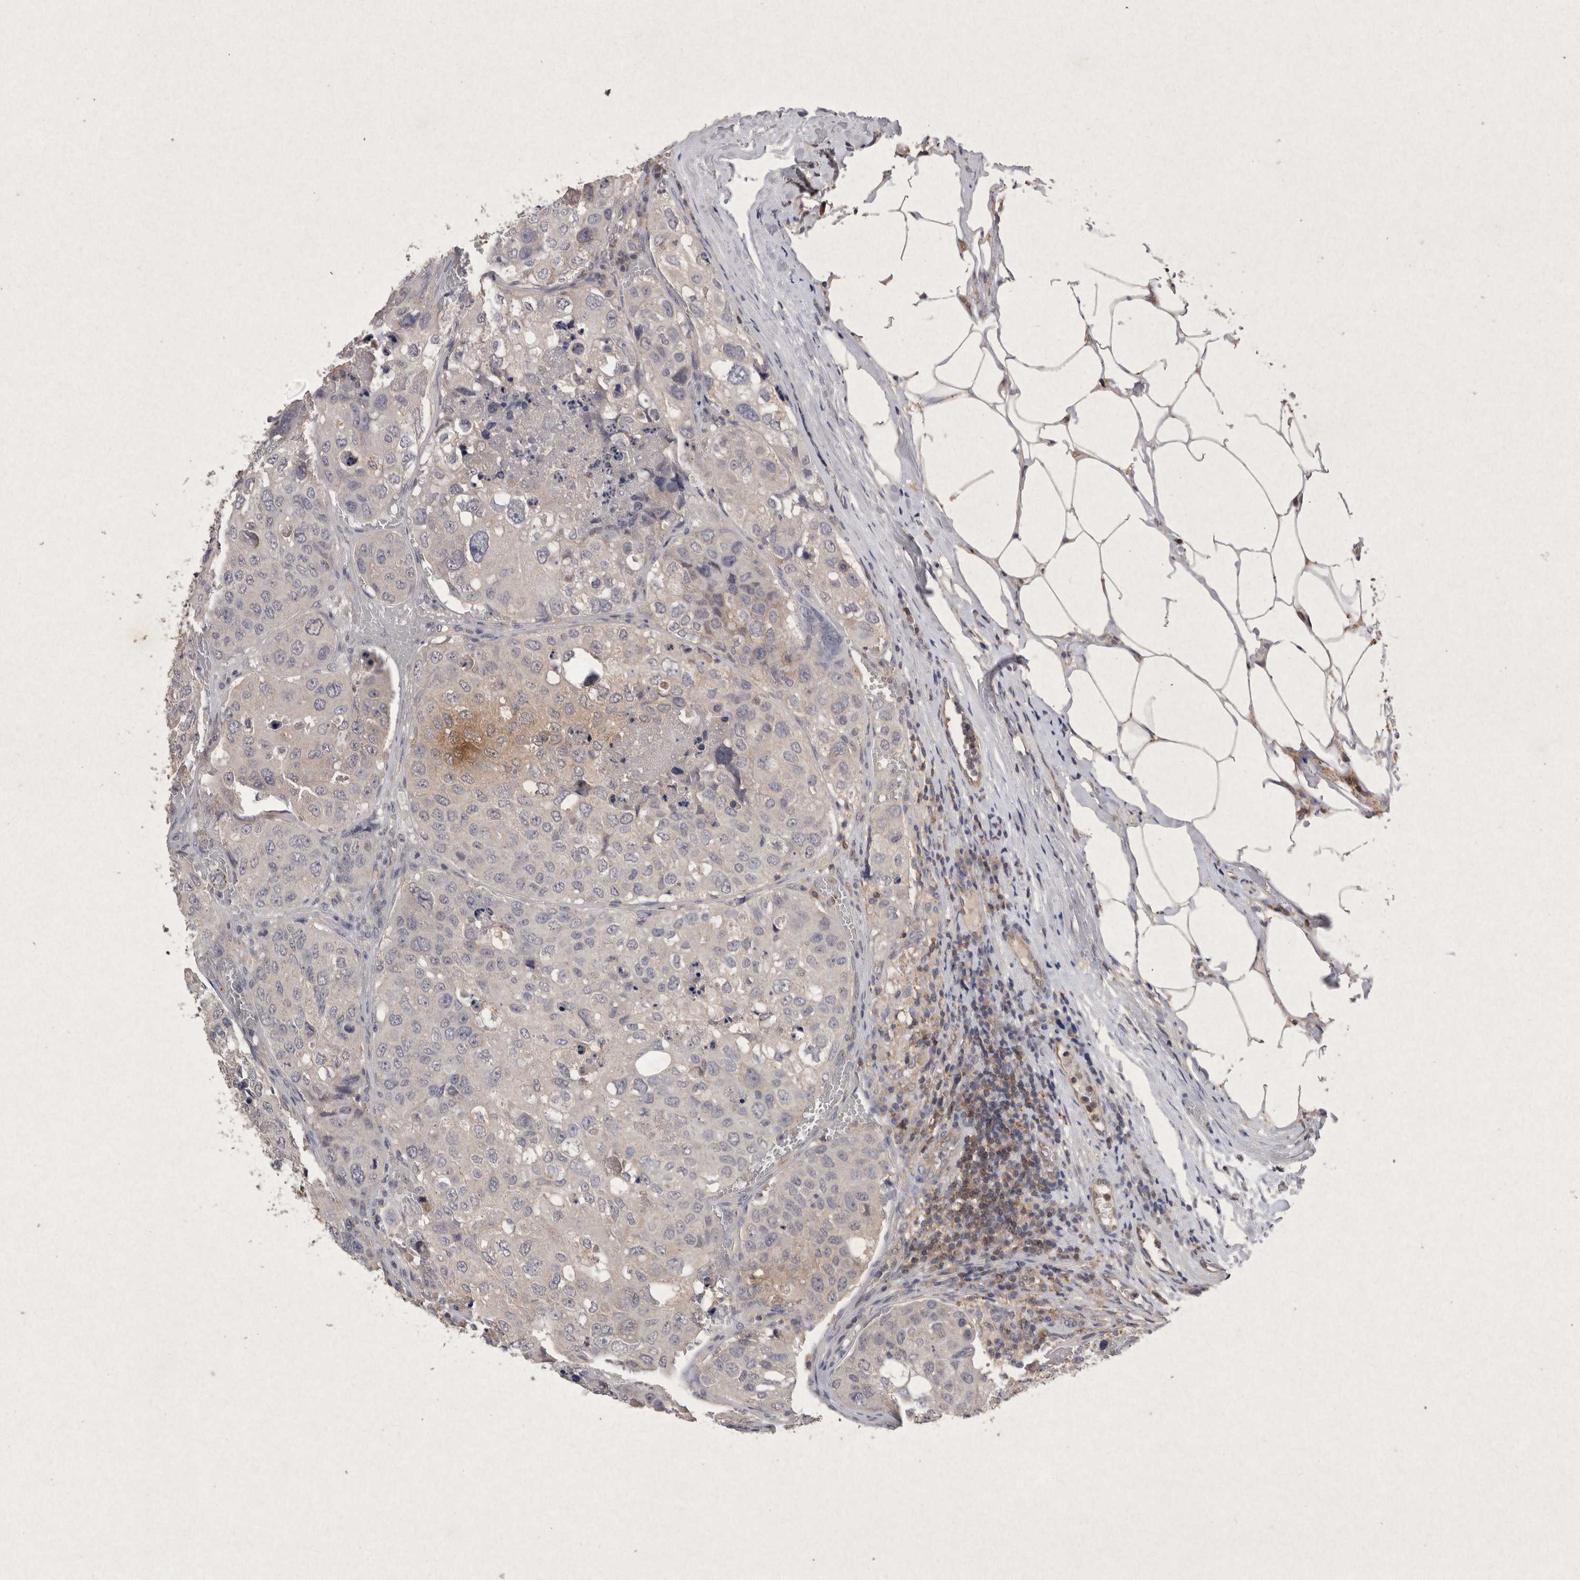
{"staining": {"intensity": "moderate", "quantity": "<25%", "location": "cytoplasmic/membranous"}, "tissue": "urothelial cancer", "cell_type": "Tumor cells", "image_type": "cancer", "snomed": [{"axis": "morphology", "description": "Urothelial carcinoma, High grade"}, {"axis": "topography", "description": "Lymph node"}, {"axis": "topography", "description": "Urinary bladder"}], "caption": "Tumor cells exhibit moderate cytoplasmic/membranous staining in approximately <25% of cells in urothelial cancer.", "gene": "RASSF3", "patient": {"sex": "male", "age": 51}}